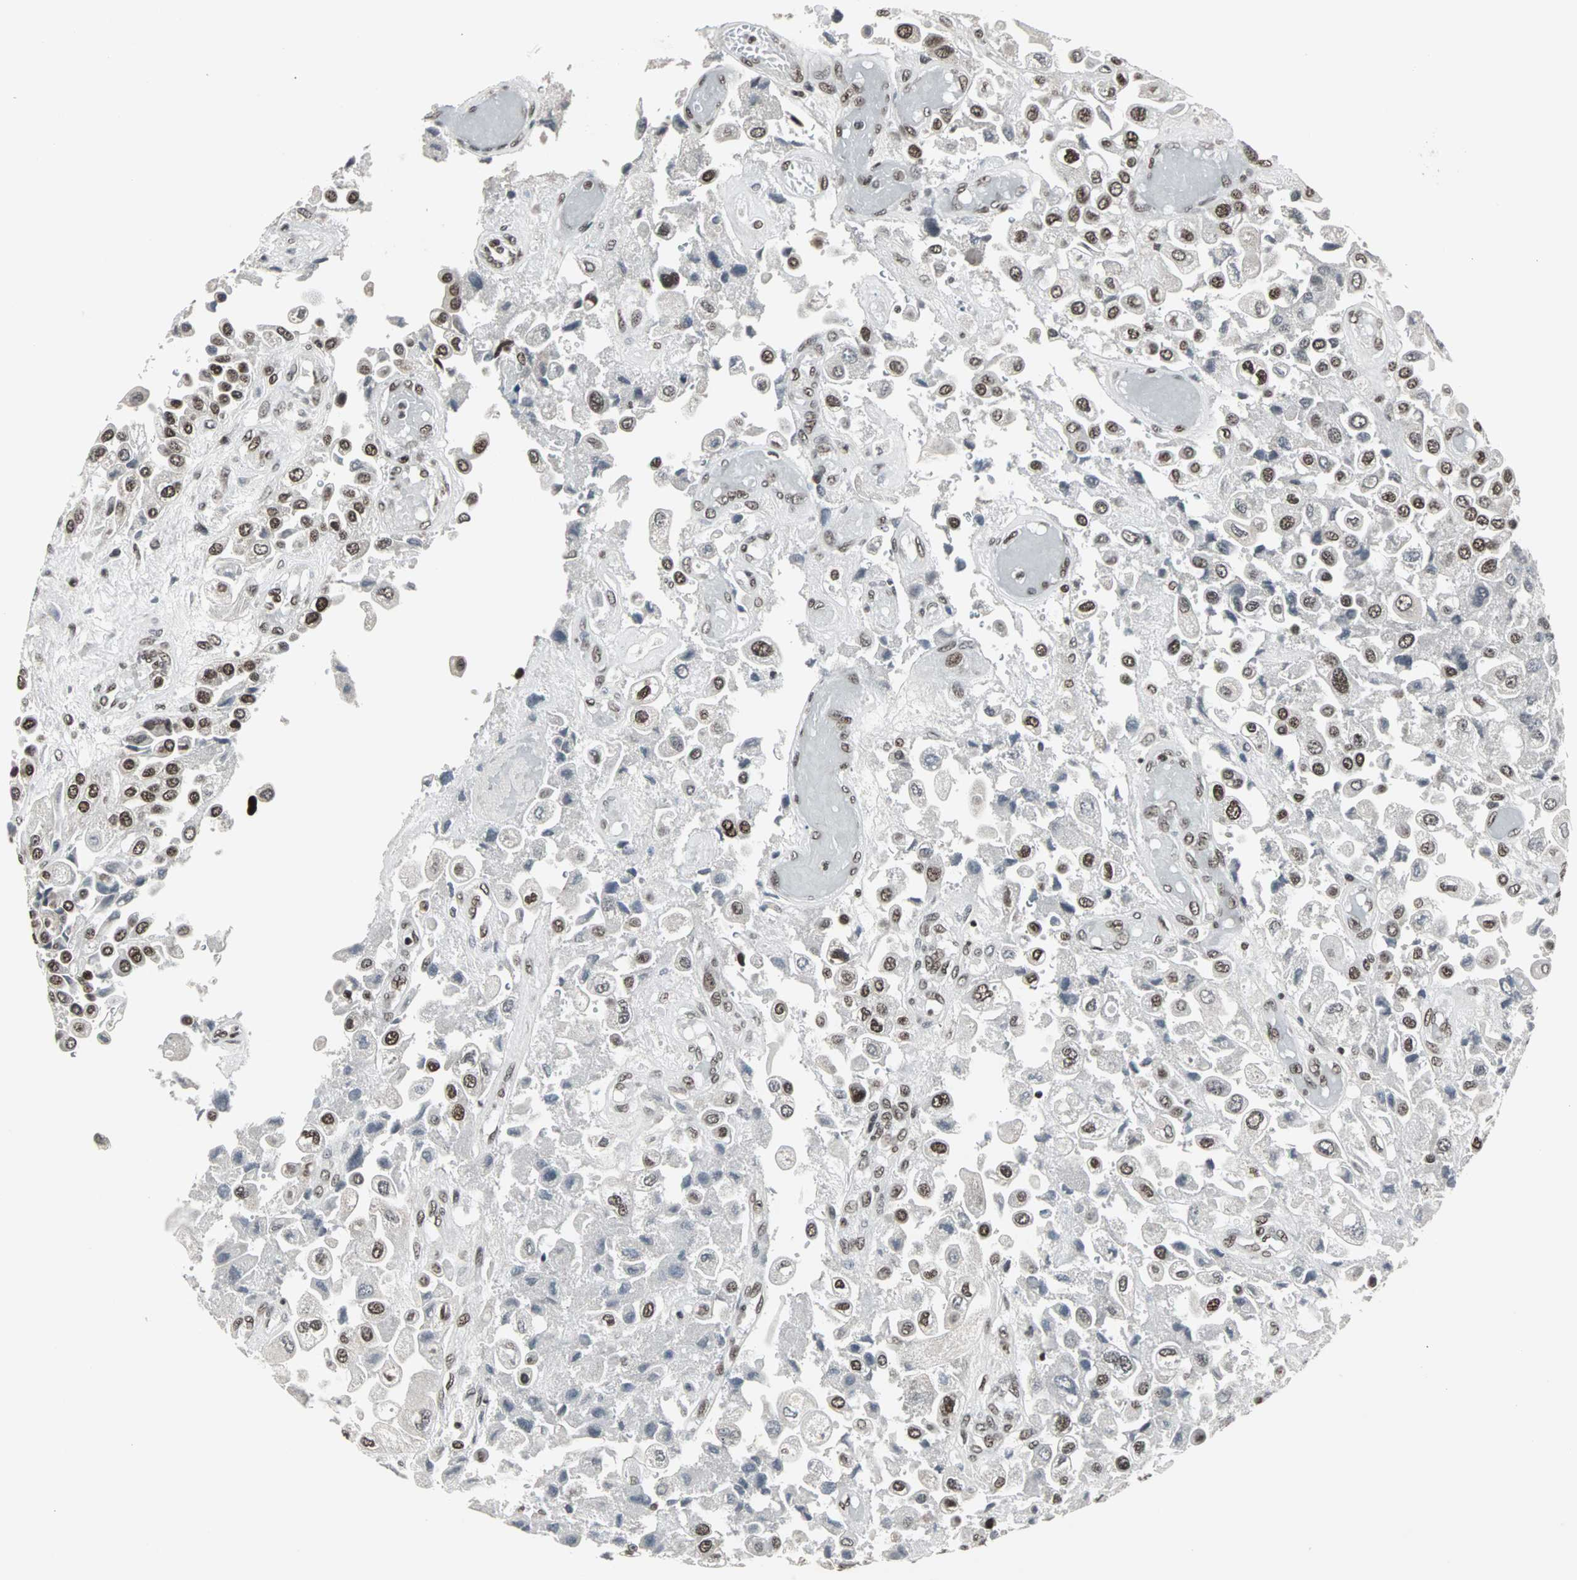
{"staining": {"intensity": "strong", "quantity": ">75%", "location": "nuclear"}, "tissue": "urothelial cancer", "cell_type": "Tumor cells", "image_type": "cancer", "snomed": [{"axis": "morphology", "description": "Urothelial carcinoma, High grade"}, {"axis": "topography", "description": "Urinary bladder"}], "caption": "Protein expression analysis of high-grade urothelial carcinoma displays strong nuclear staining in about >75% of tumor cells.", "gene": "PNKP", "patient": {"sex": "female", "age": 64}}